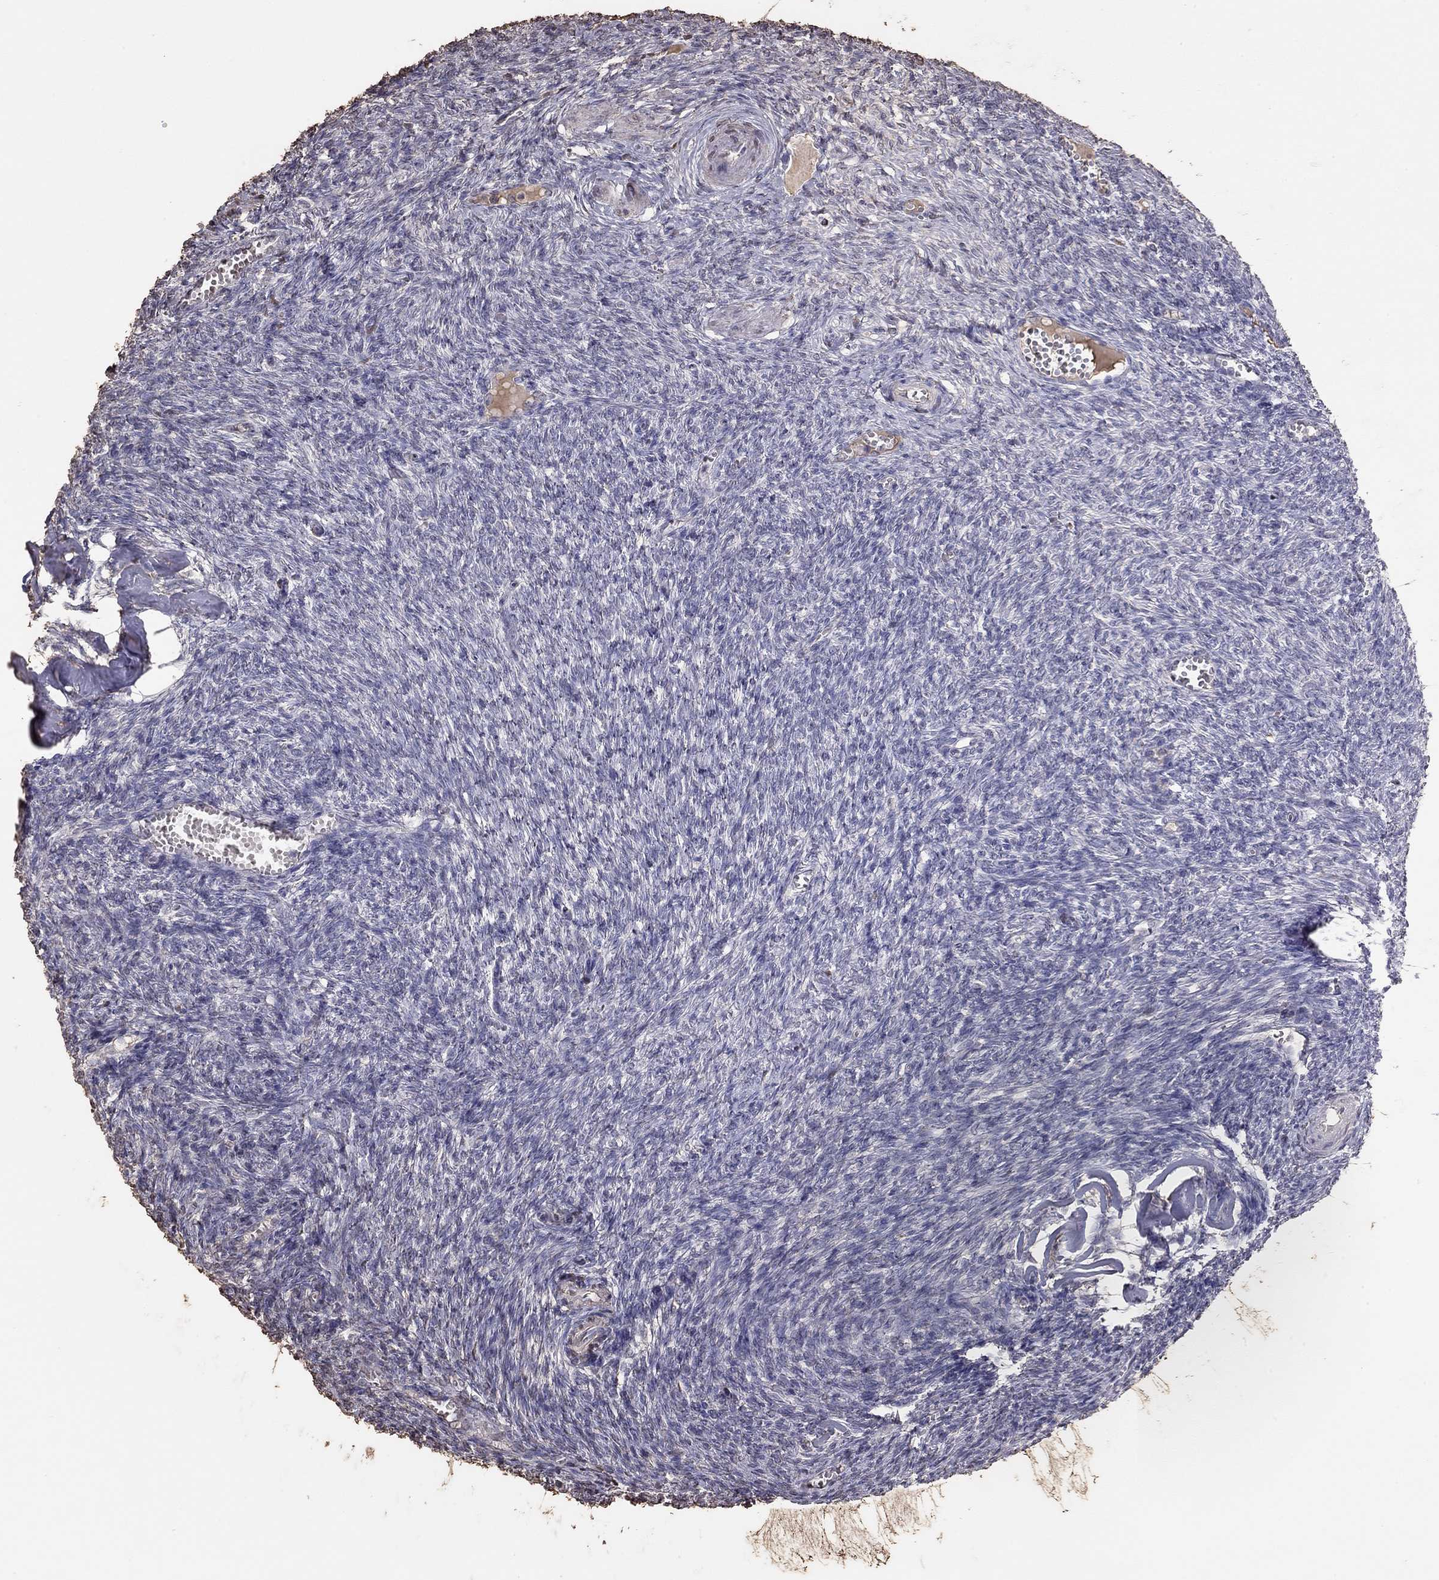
{"staining": {"intensity": "negative", "quantity": "none", "location": "none"}, "tissue": "ovary", "cell_type": "Follicle cells", "image_type": "normal", "snomed": [{"axis": "morphology", "description": "Normal tissue, NOS"}, {"axis": "topography", "description": "Ovary"}], "caption": "DAB immunohistochemical staining of benign human ovary reveals no significant positivity in follicle cells. (Brightfield microscopy of DAB IHC at high magnification).", "gene": "SUN3", "patient": {"sex": "female", "age": 43}}